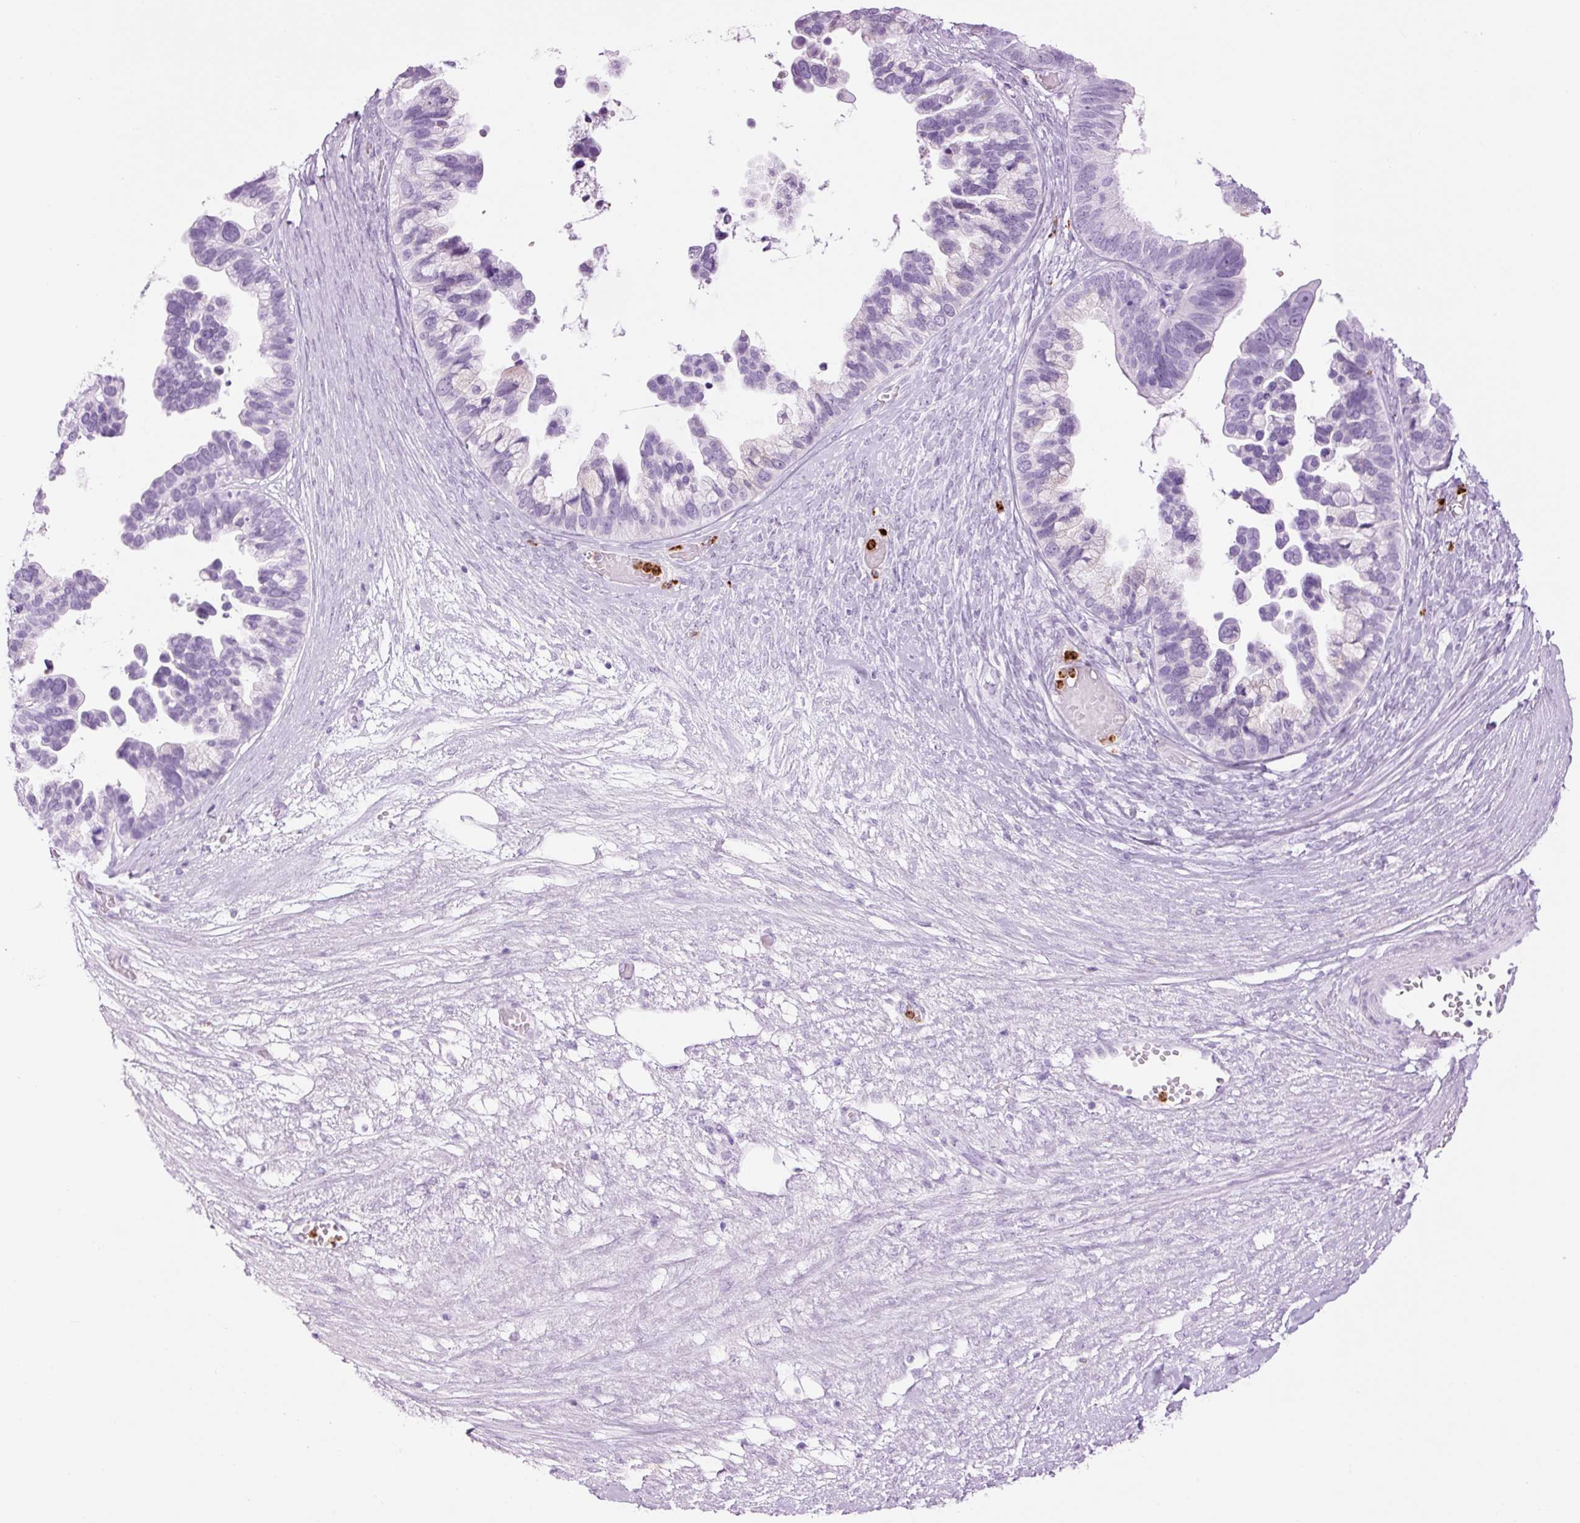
{"staining": {"intensity": "negative", "quantity": "none", "location": "none"}, "tissue": "ovarian cancer", "cell_type": "Tumor cells", "image_type": "cancer", "snomed": [{"axis": "morphology", "description": "Cystadenocarcinoma, serous, NOS"}, {"axis": "topography", "description": "Ovary"}], "caption": "IHC of human ovarian cancer (serous cystadenocarcinoma) exhibits no positivity in tumor cells. (DAB (3,3'-diaminobenzidine) immunohistochemistry visualized using brightfield microscopy, high magnification).", "gene": "LYZ", "patient": {"sex": "female", "age": 56}}